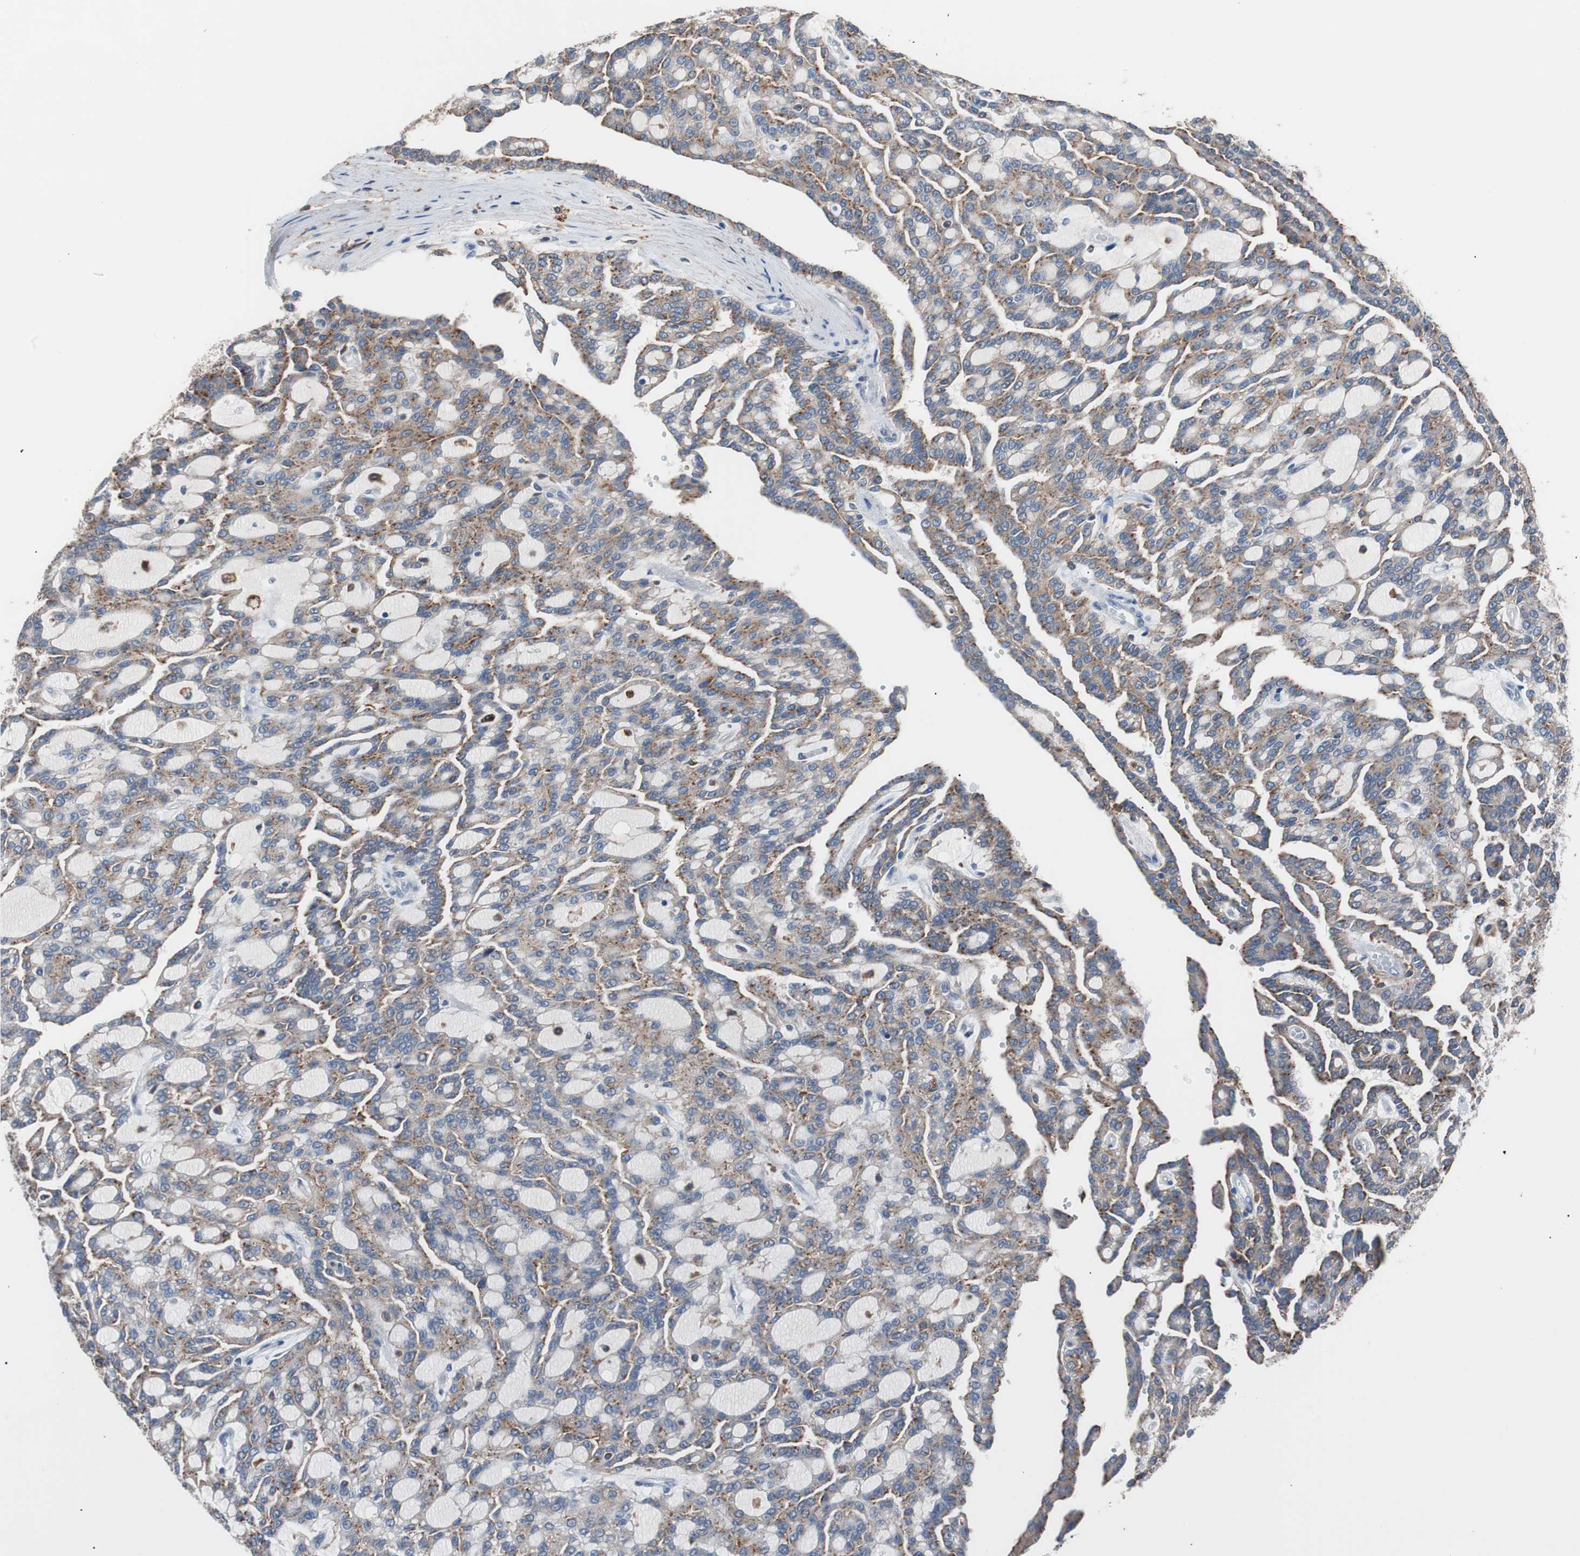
{"staining": {"intensity": "weak", "quantity": "<25%", "location": "cytoplasmic/membranous"}, "tissue": "renal cancer", "cell_type": "Tumor cells", "image_type": "cancer", "snomed": [{"axis": "morphology", "description": "Adenocarcinoma, NOS"}, {"axis": "topography", "description": "Kidney"}], "caption": "Photomicrograph shows no protein positivity in tumor cells of renal adenocarcinoma tissue.", "gene": "LITAF", "patient": {"sex": "male", "age": 63}}